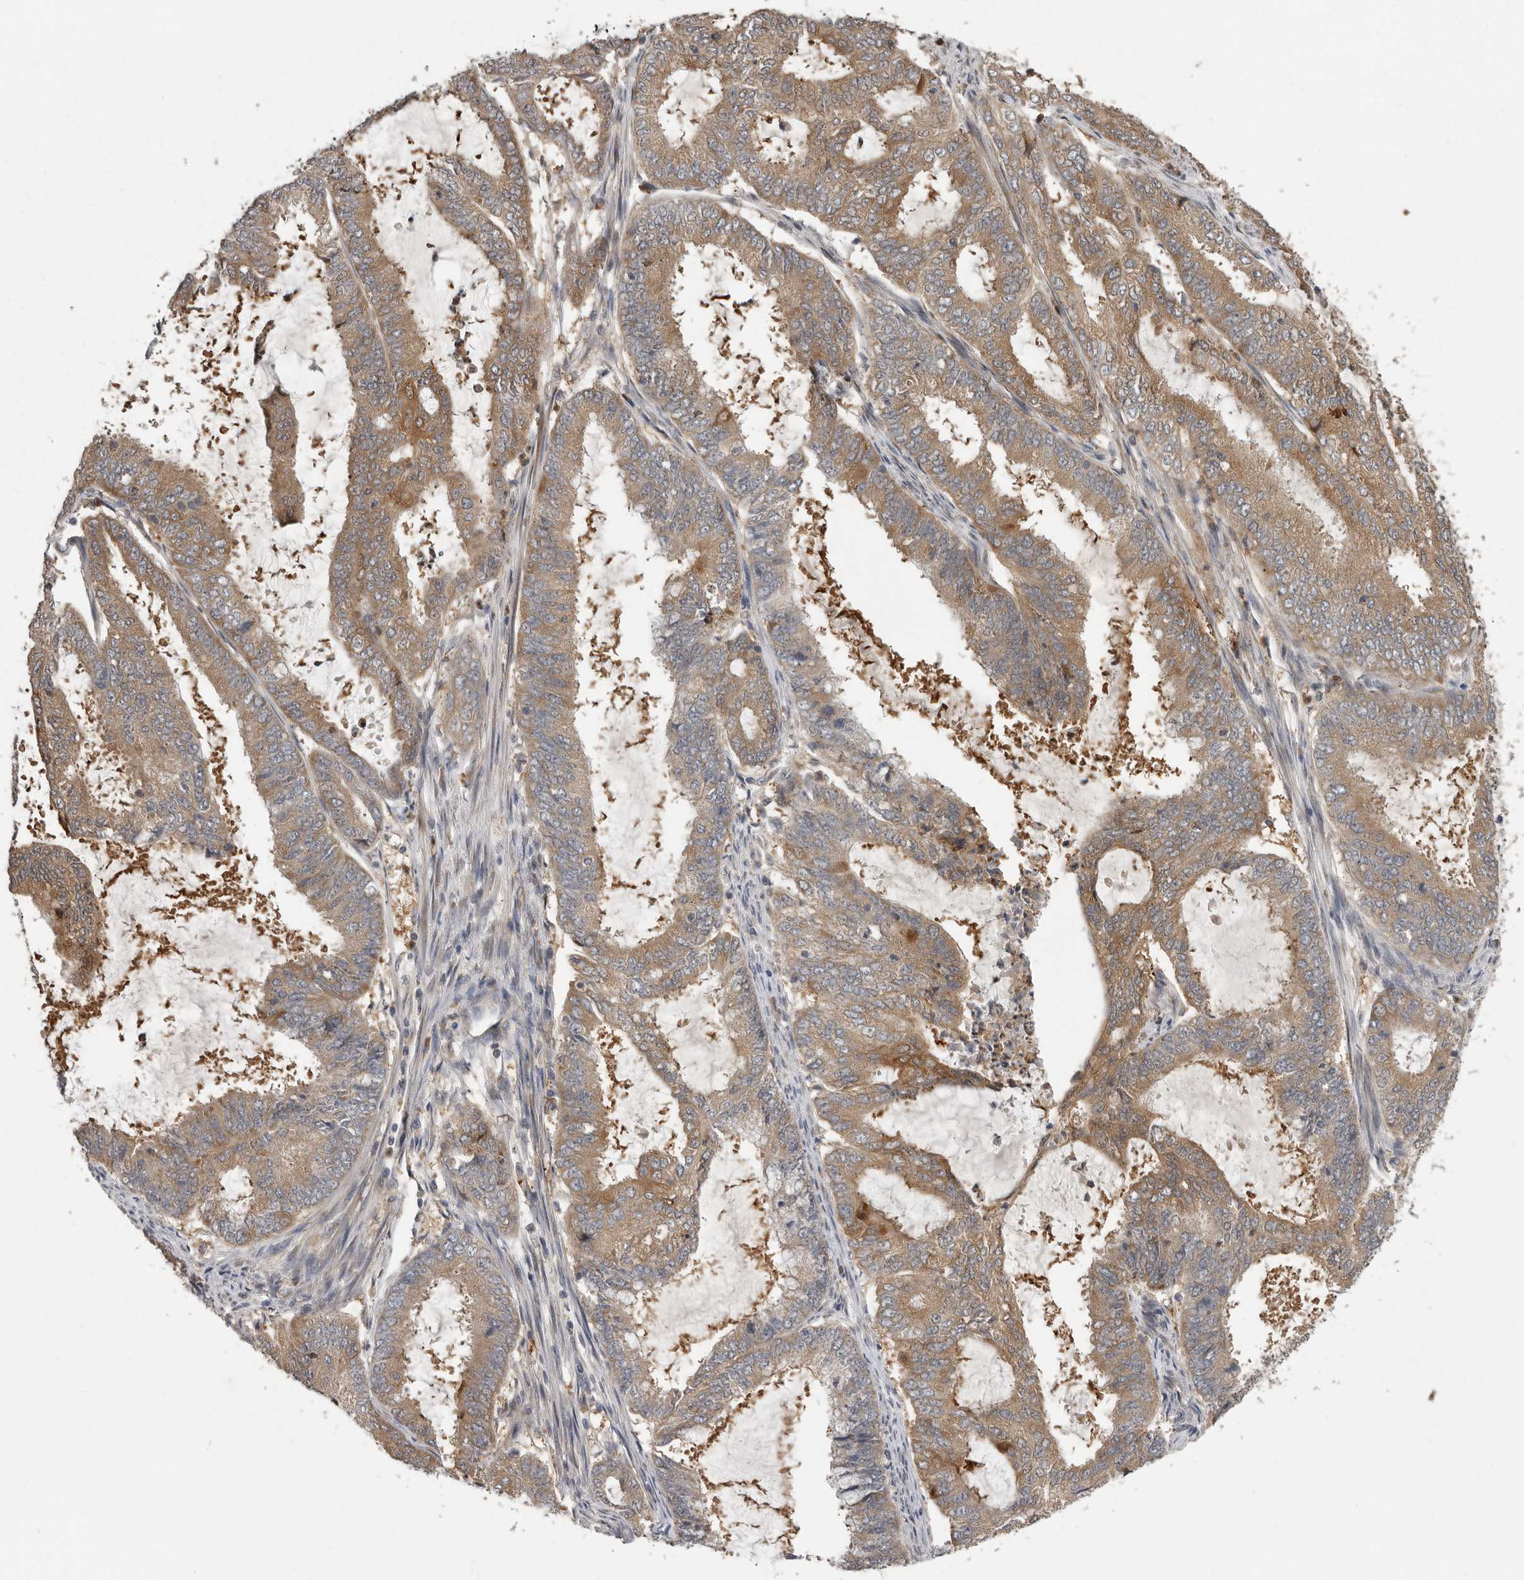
{"staining": {"intensity": "moderate", "quantity": ">75%", "location": "cytoplasmic/membranous"}, "tissue": "endometrial cancer", "cell_type": "Tumor cells", "image_type": "cancer", "snomed": [{"axis": "morphology", "description": "Adenocarcinoma, NOS"}, {"axis": "topography", "description": "Endometrium"}], "caption": "Protein expression analysis of human endometrial cancer (adenocarcinoma) reveals moderate cytoplasmic/membranous staining in about >75% of tumor cells.", "gene": "RALGPS2", "patient": {"sex": "female", "age": 51}}